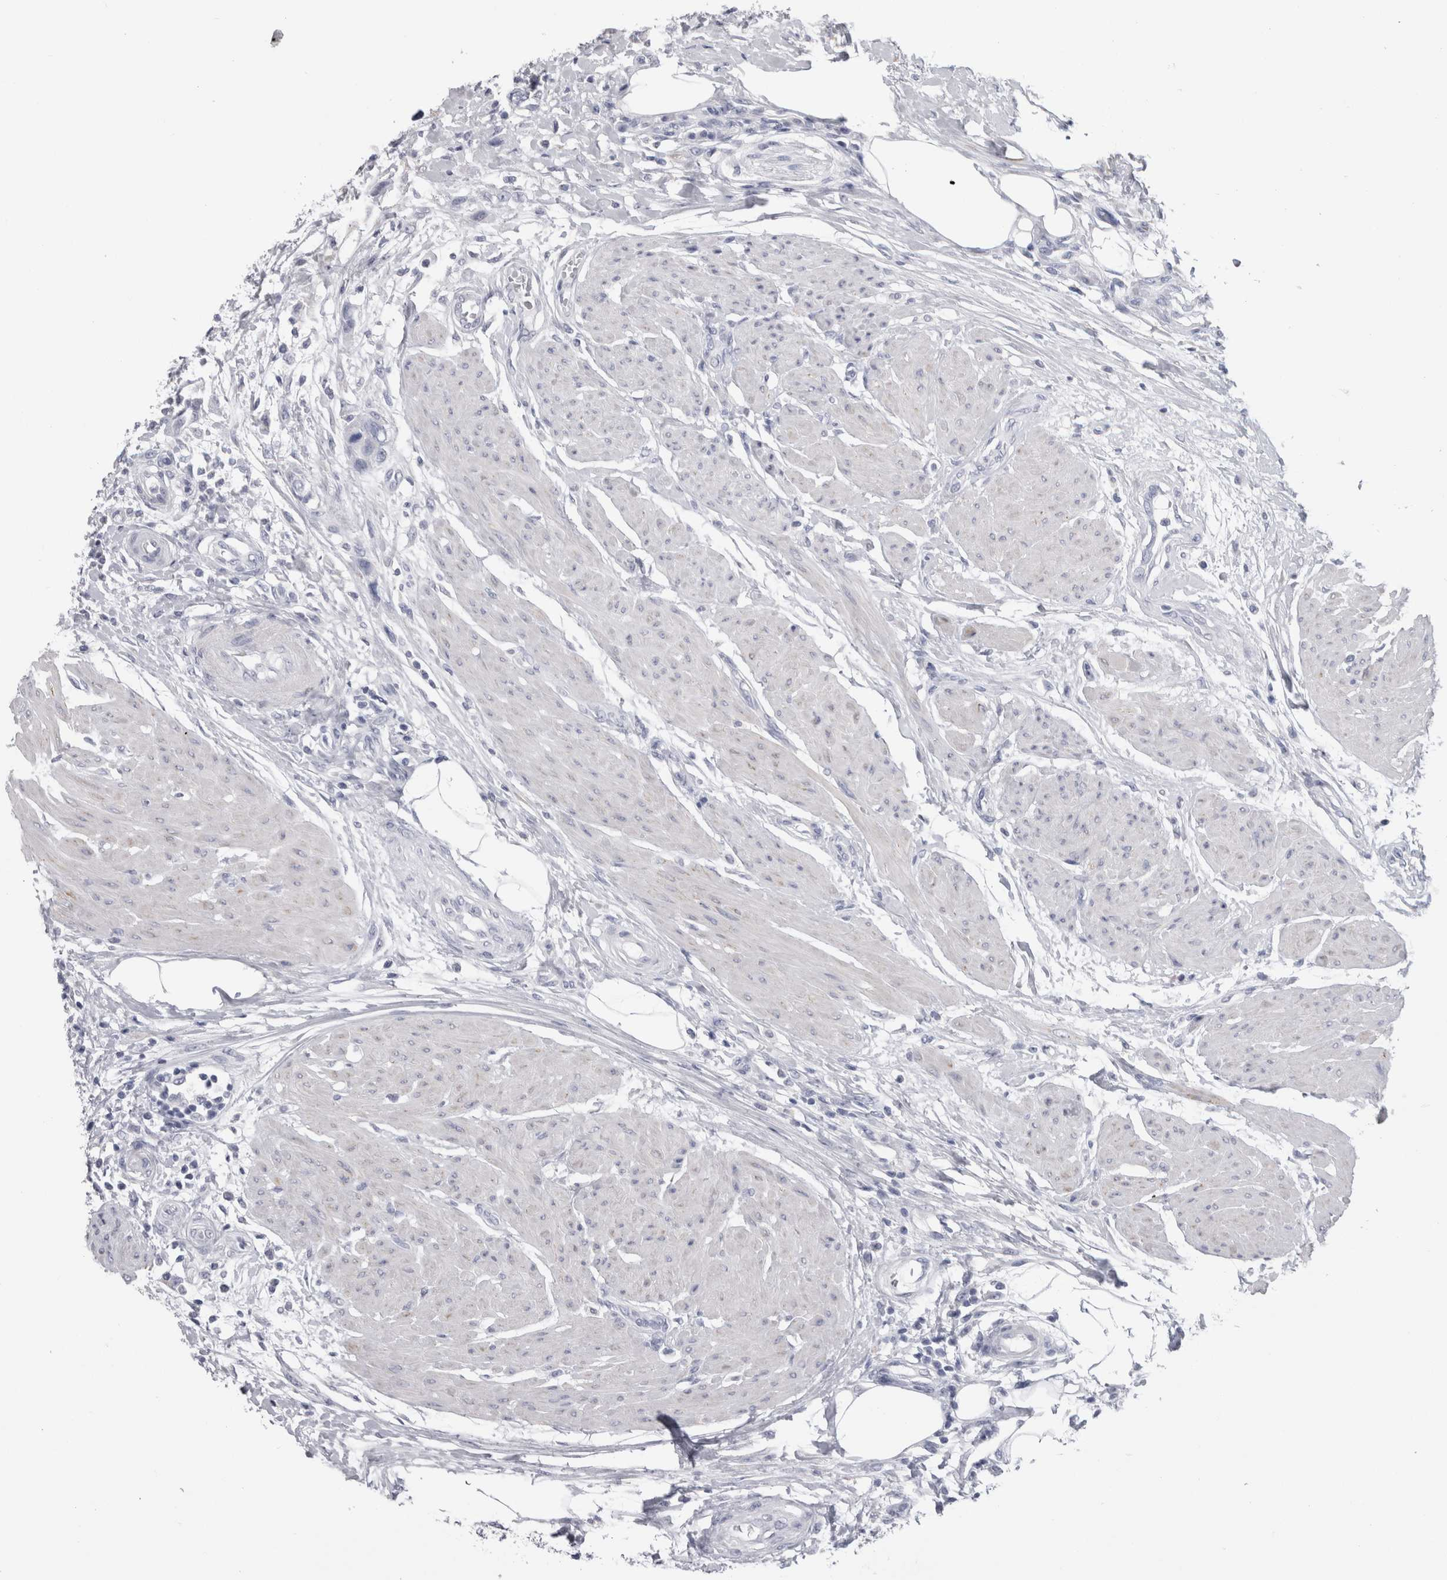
{"staining": {"intensity": "negative", "quantity": "none", "location": "none"}, "tissue": "urothelial cancer", "cell_type": "Tumor cells", "image_type": "cancer", "snomed": [{"axis": "morphology", "description": "Urothelial carcinoma, High grade"}, {"axis": "topography", "description": "Urinary bladder"}], "caption": "Human urothelial cancer stained for a protein using IHC demonstrates no expression in tumor cells.", "gene": "MSMB", "patient": {"sex": "male", "age": 35}}